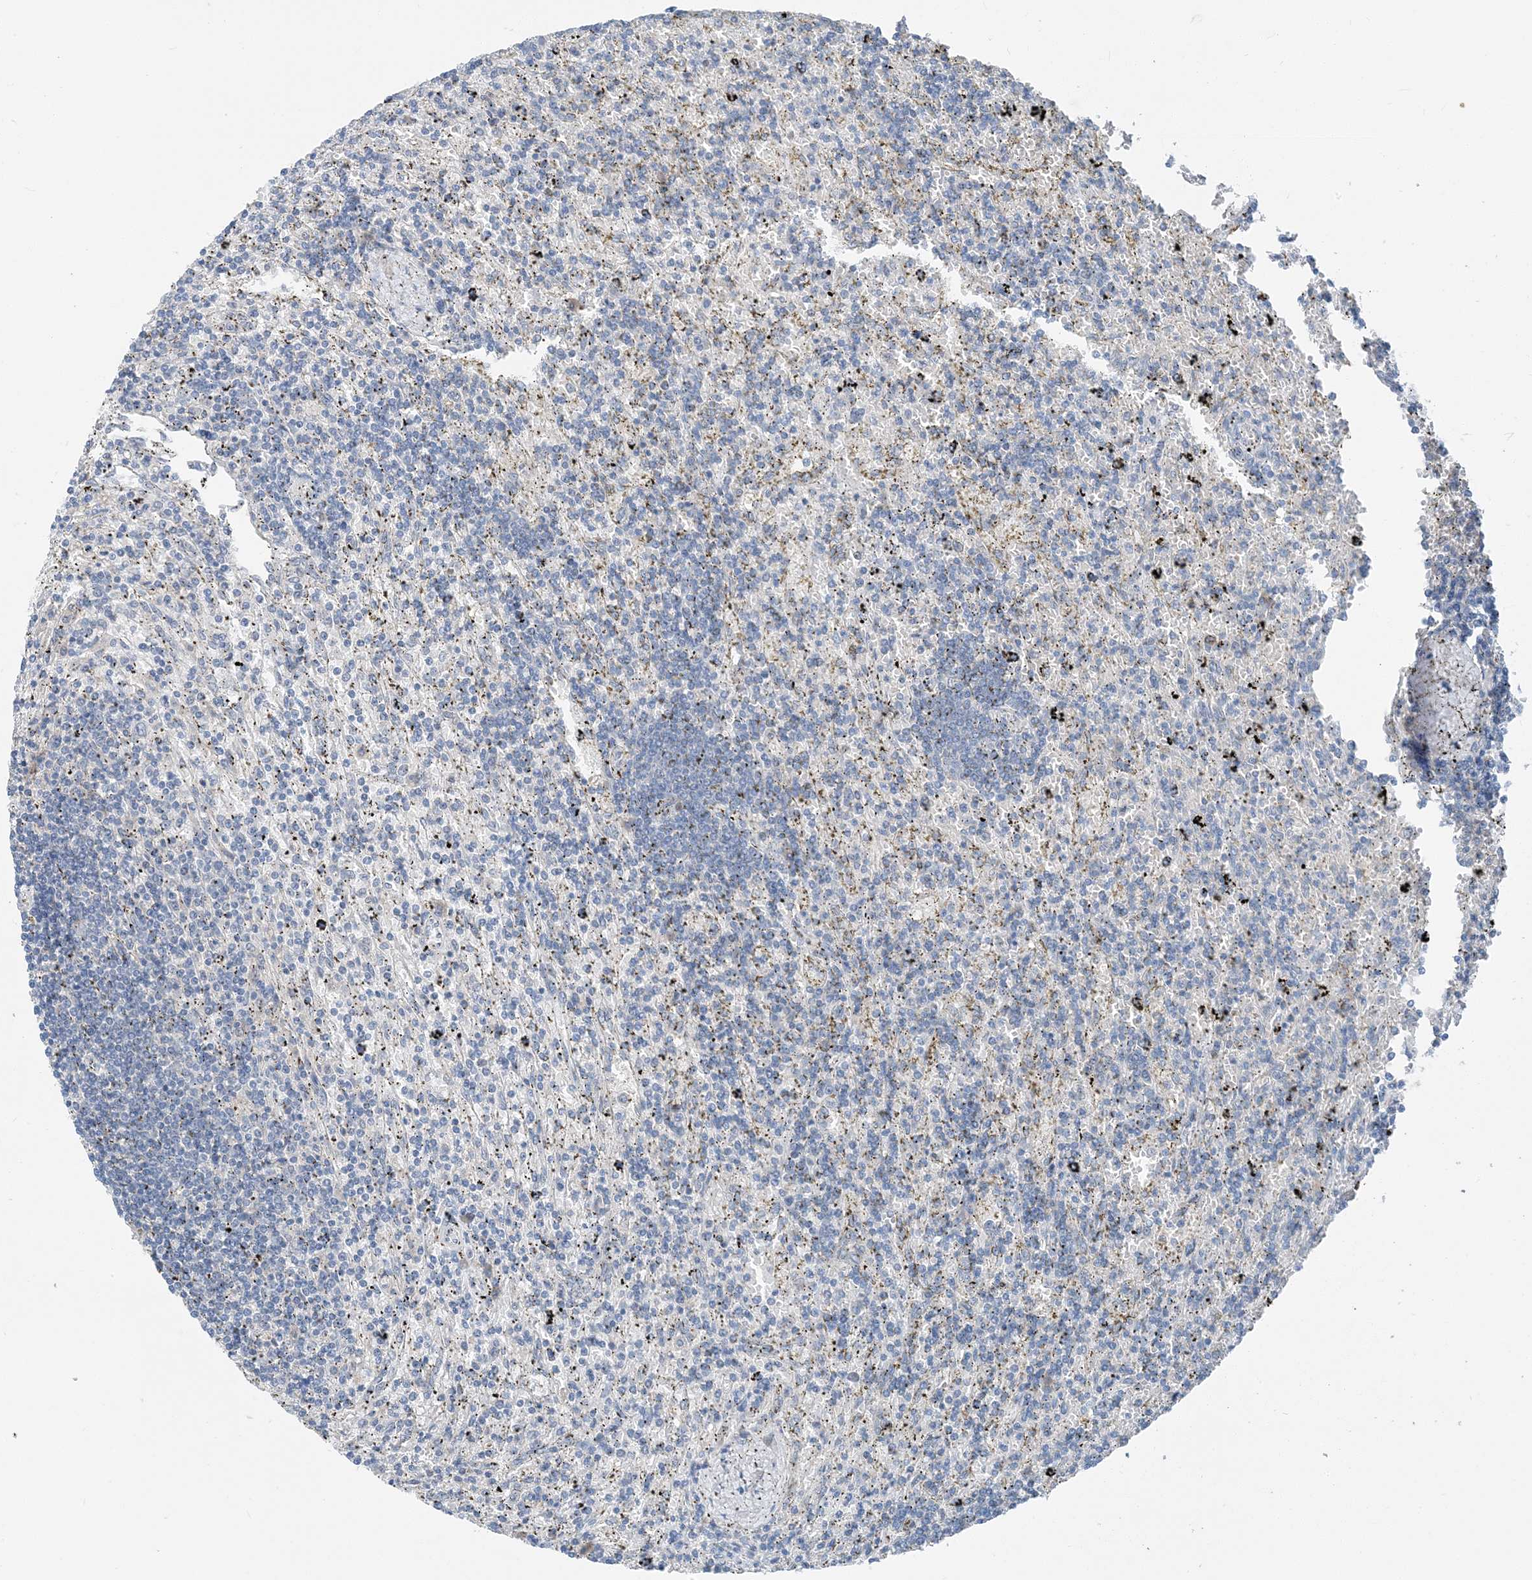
{"staining": {"intensity": "negative", "quantity": "none", "location": "none"}, "tissue": "lymphoma", "cell_type": "Tumor cells", "image_type": "cancer", "snomed": [{"axis": "morphology", "description": "Malignant lymphoma, non-Hodgkin's type, Low grade"}, {"axis": "topography", "description": "Spleen"}], "caption": "There is no significant staining in tumor cells of malignant lymphoma, non-Hodgkin's type (low-grade).", "gene": "NCOA7", "patient": {"sex": "male", "age": 76}}